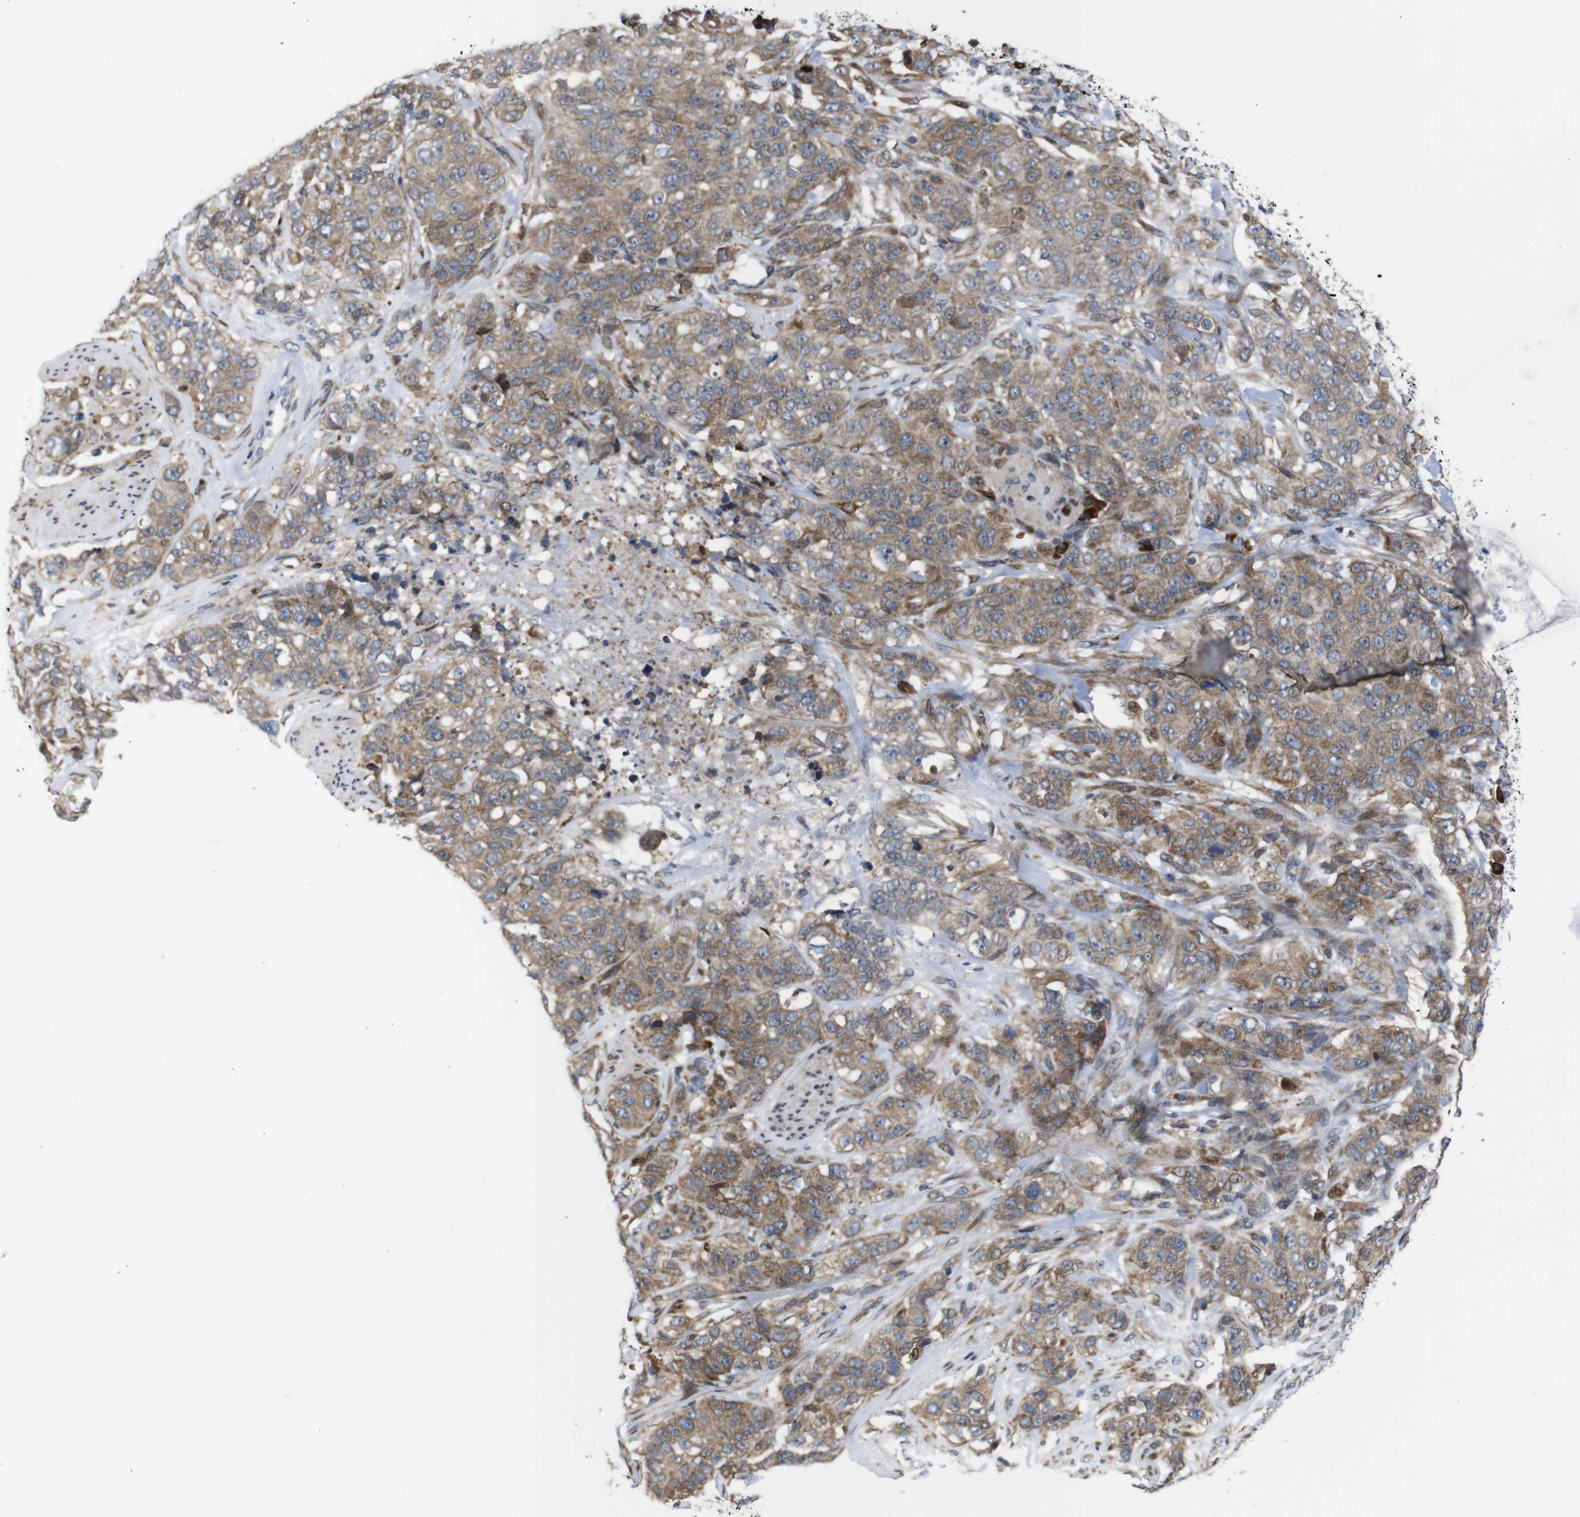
{"staining": {"intensity": "moderate", "quantity": ">75%", "location": "cytoplasmic/membranous"}, "tissue": "stomach cancer", "cell_type": "Tumor cells", "image_type": "cancer", "snomed": [{"axis": "morphology", "description": "Adenocarcinoma, NOS"}, {"axis": "topography", "description": "Stomach"}], "caption": "A brown stain labels moderate cytoplasmic/membranous expression of a protein in stomach cancer (adenocarcinoma) tumor cells. The staining is performed using DAB brown chromogen to label protein expression. The nuclei are counter-stained blue using hematoxylin.", "gene": "PTPN1", "patient": {"sex": "male", "age": 48}}